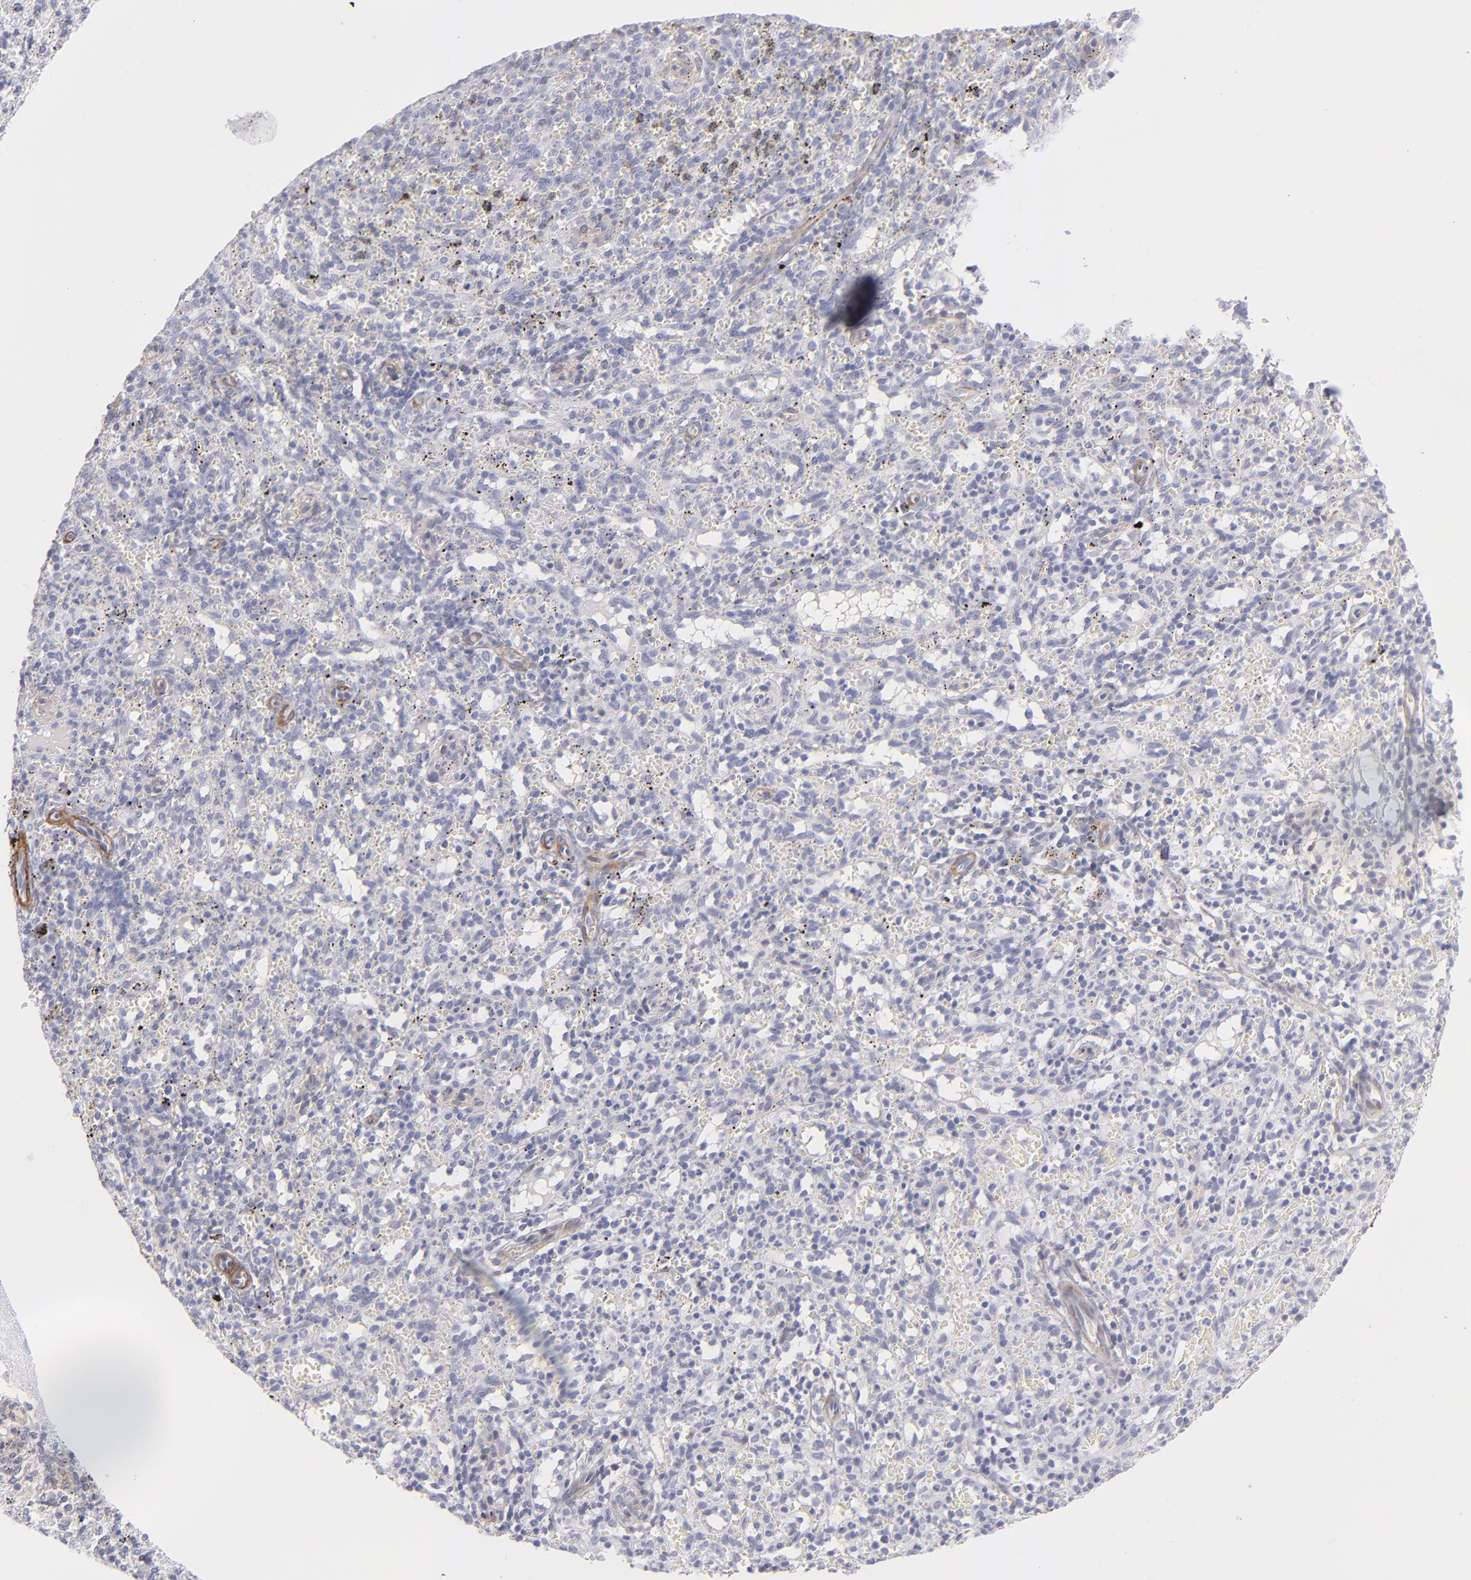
{"staining": {"intensity": "negative", "quantity": "none", "location": "none"}, "tissue": "spleen", "cell_type": "Cells in red pulp", "image_type": "normal", "snomed": [{"axis": "morphology", "description": "Normal tissue, NOS"}, {"axis": "topography", "description": "Spleen"}], "caption": "Spleen stained for a protein using immunohistochemistry (IHC) reveals no expression cells in red pulp.", "gene": "MYH11", "patient": {"sex": "female", "age": 10}}